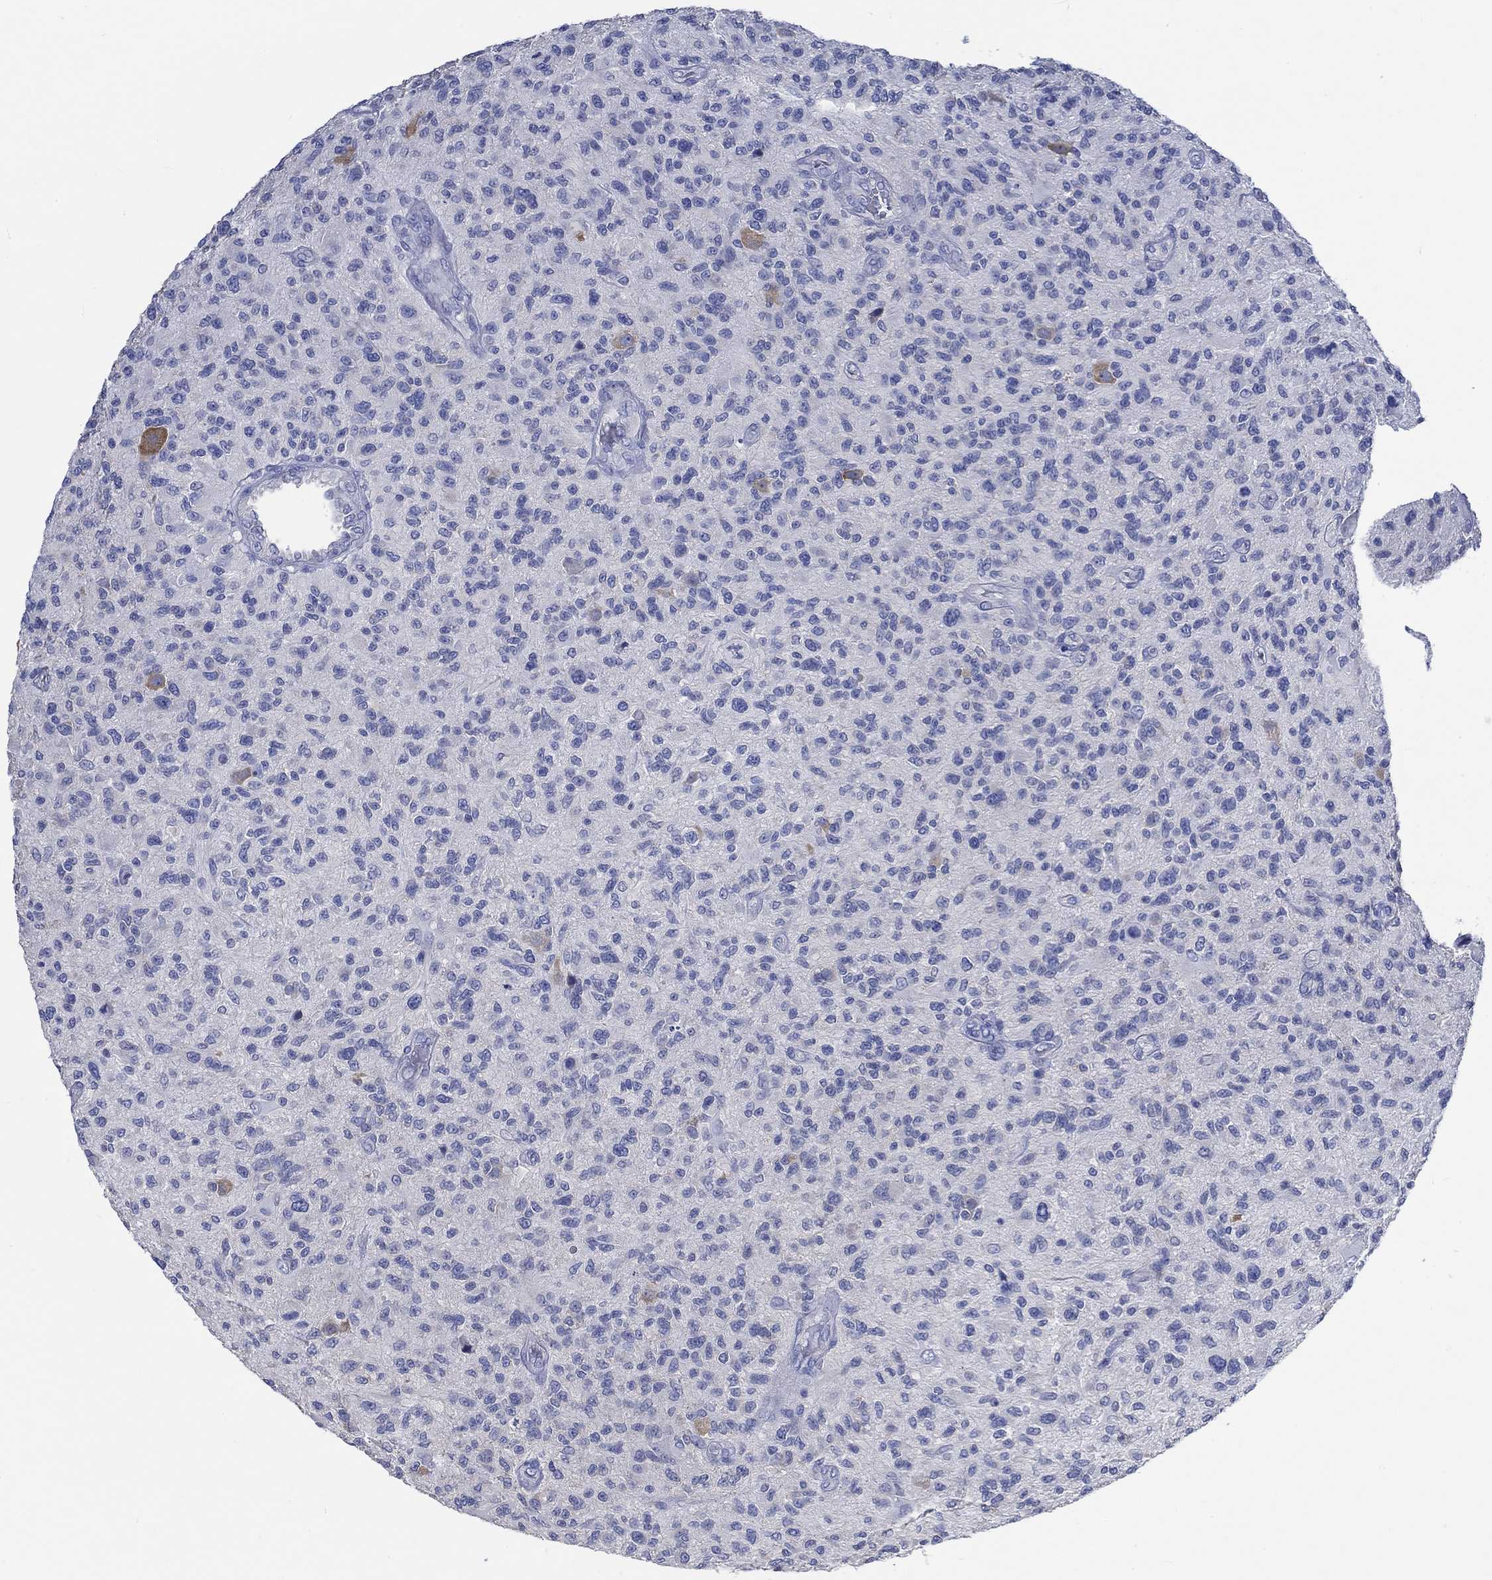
{"staining": {"intensity": "negative", "quantity": "none", "location": "none"}, "tissue": "glioma", "cell_type": "Tumor cells", "image_type": "cancer", "snomed": [{"axis": "morphology", "description": "Glioma, malignant, High grade"}, {"axis": "topography", "description": "Brain"}], "caption": "Glioma was stained to show a protein in brown. There is no significant staining in tumor cells. Nuclei are stained in blue.", "gene": "KCNA1", "patient": {"sex": "male", "age": 47}}